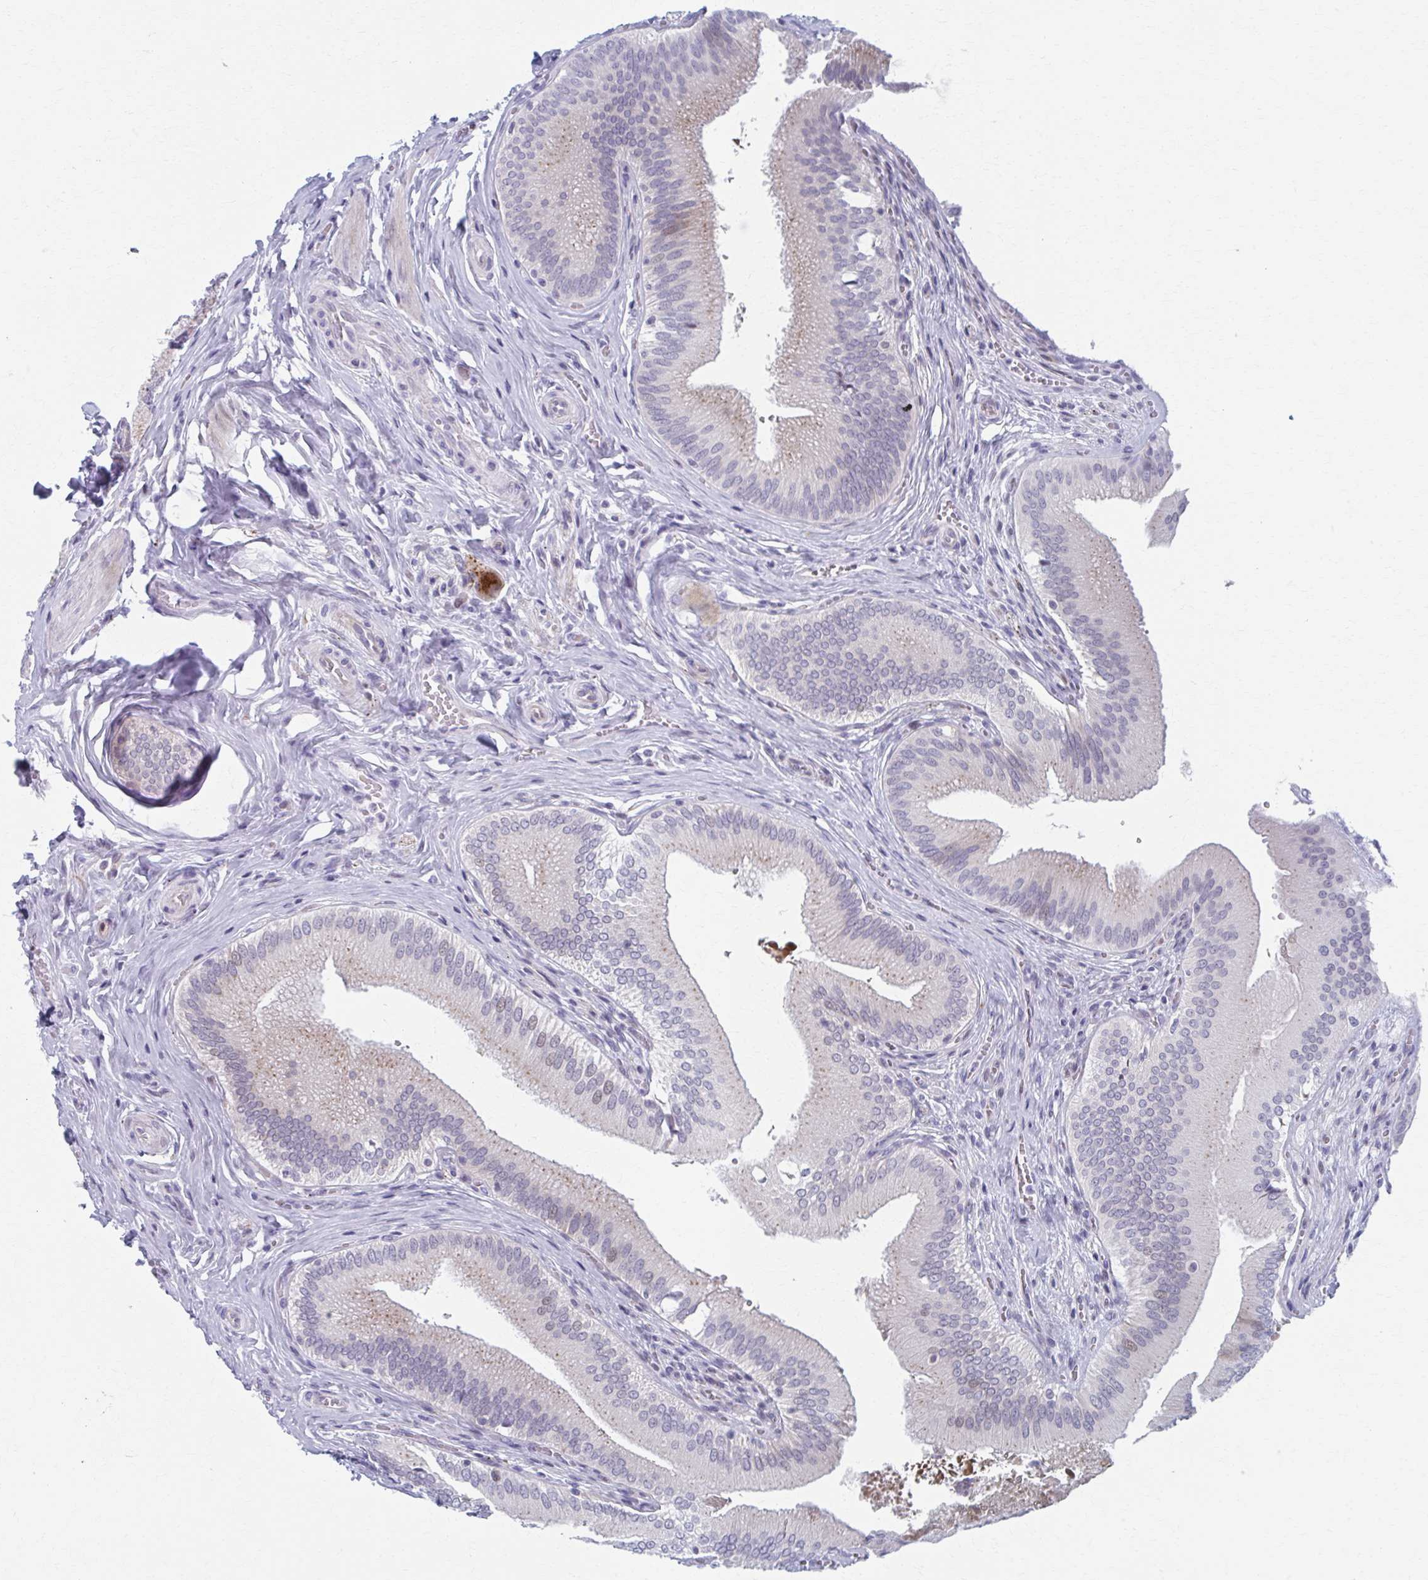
{"staining": {"intensity": "moderate", "quantity": ">75%", "location": "cytoplasmic/membranous"}, "tissue": "gallbladder", "cell_type": "Glandular cells", "image_type": "normal", "snomed": [{"axis": "morphology", "description": "Normal tissue, NOS"}, {"axis": "topography", "description": "Gallbladder"}], "caption": "Protein expression analysis of benign gallbladder shows moderate cytoplasmic/membranous positivity in about >75% of glandular cells. The protein is stained brown, and the nuclei are stained in blue (DAB (3,3'-diaminobenzidine) IHC with brightfield microscopy, high magnification).", "gene": "ABHD16B", "patient": {"sex": "male", "age": 17}}